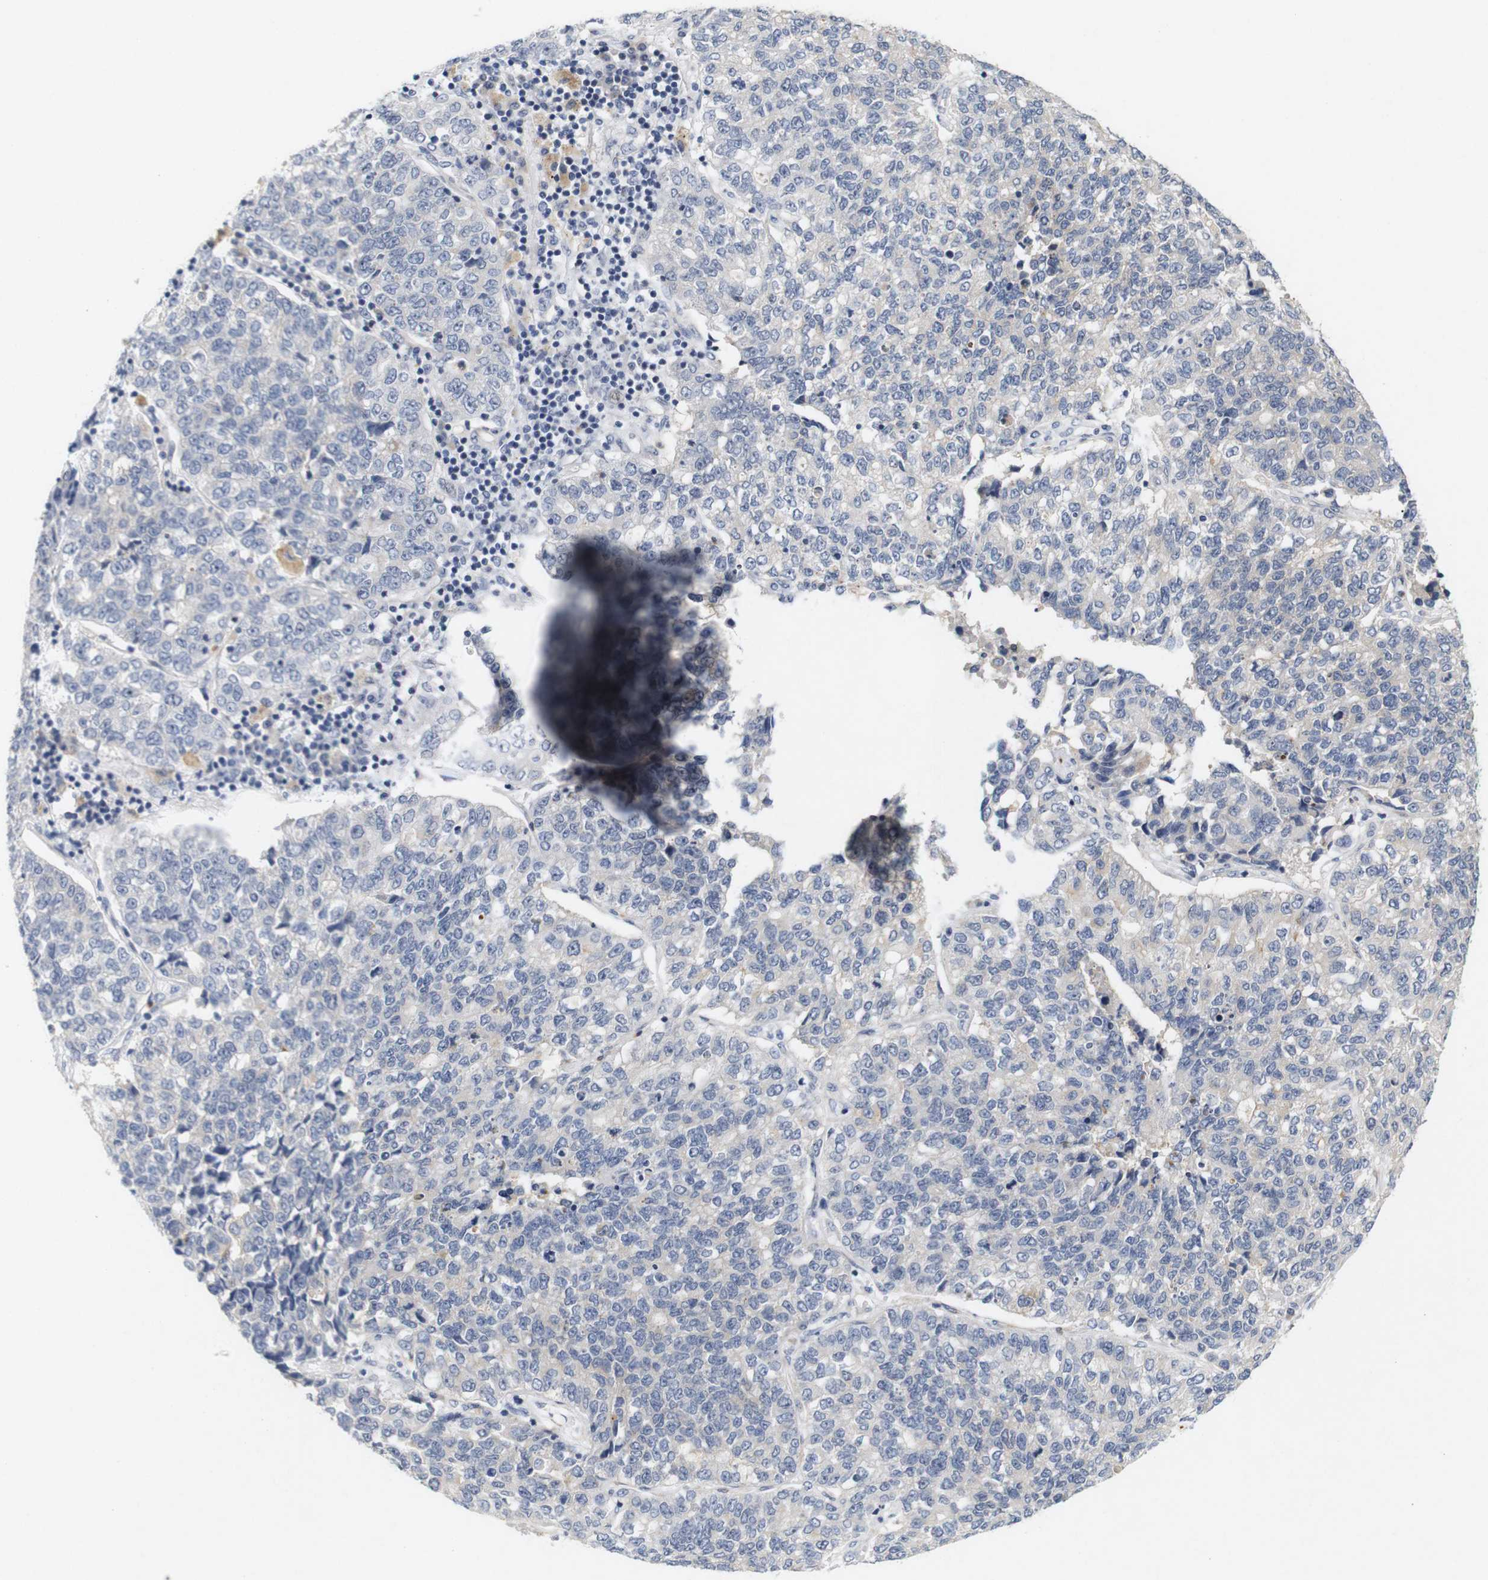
{"staining": {"intensity": "weak", "quantity": "<25%", "location": "cytoplasmic/membranous"}, "tissue": "lung cancer", "cell_type": "Tumor cells", "image_type": "cancer", "snomed": [{"axis": "morphology", "description": "Adenocarcinoma, NOS"}, {"axis": "topography", "description": "Lung"}], "caption": "An immunohistochemistry photomicrograph of lung adenocarcinoma is shown. There is no staining in tumor cells of lung adenocarcinoma.", "gene": "CYB561", "patient": {"sex": "male", "age": 49}}